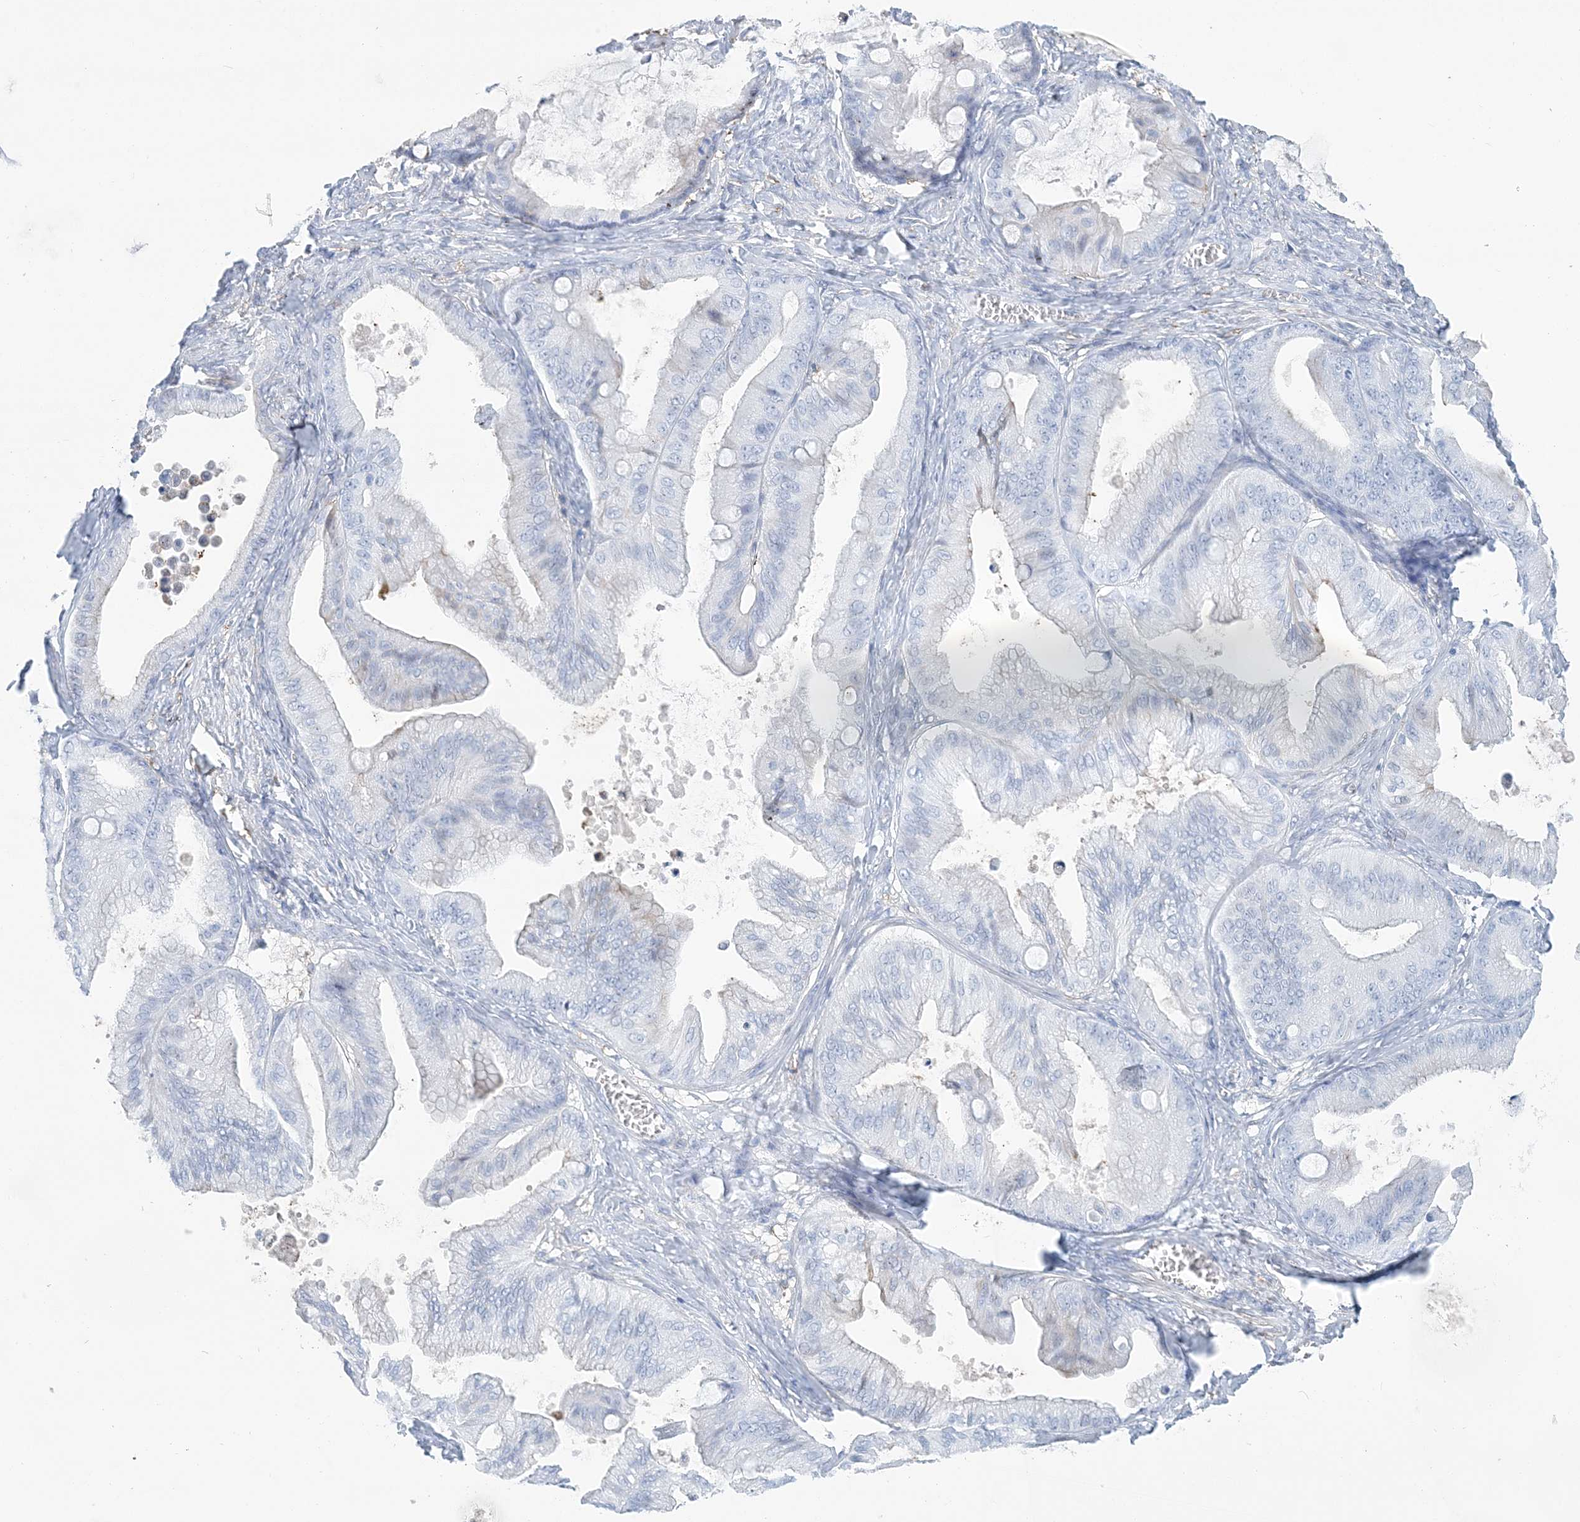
{"staining": {"intensity": "negative", "quantity": "none", "location": "none"}, "tissue": "ovarian cancer", "cell_type": "Tumor cells", "image_type": "cancer", "snomed": [{"axis": "morphology", "description": "Cystadenocarcinoma, mucinous, NOS"}, {"axis": "topography", "description": "Ovary"}], "caption": "Tumor cells show no significant protein positivity in ovarian cancer (mucinous cystadenocarcinoma).", "gene": "NKX6-1", "patient": {"sex": "female", "age": 71}}